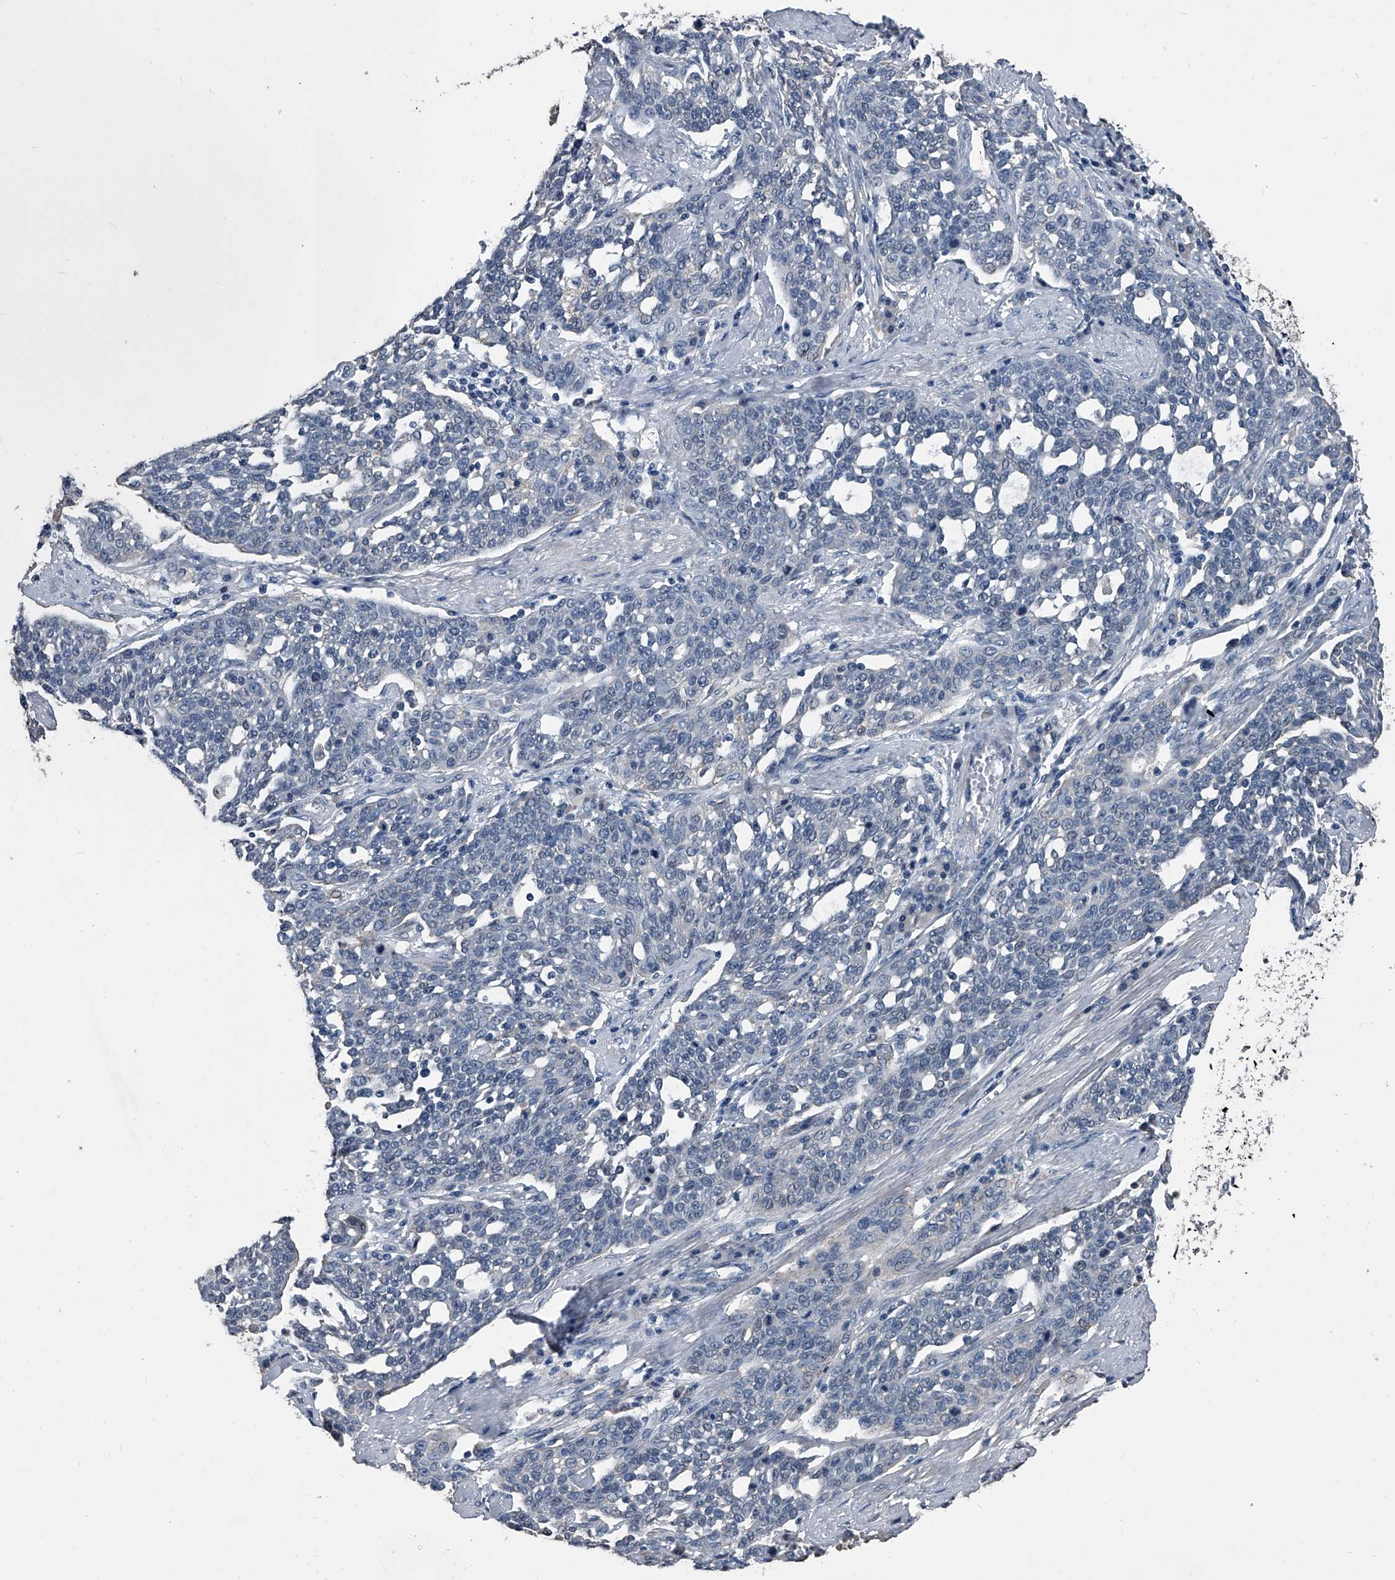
{"staining": {"intensity": "weak", "quantity": "<25%", "location": "cytoplasmic/membranous"}, "tissue": "cervical cancer", "cell_type": "Tumor cells", "image_type": "cancer", "snomed": [{"axis": "morphology", "description": "Squamous cell carcinoma, NOS"}, {"axis": "topography", "description": "Cervix"}], "caption": "The micrograph reveals no staining of tumor cells in cervical cancer.", "gene": "PHACTR1", "patient": {"sex": "female", "age": 34}}